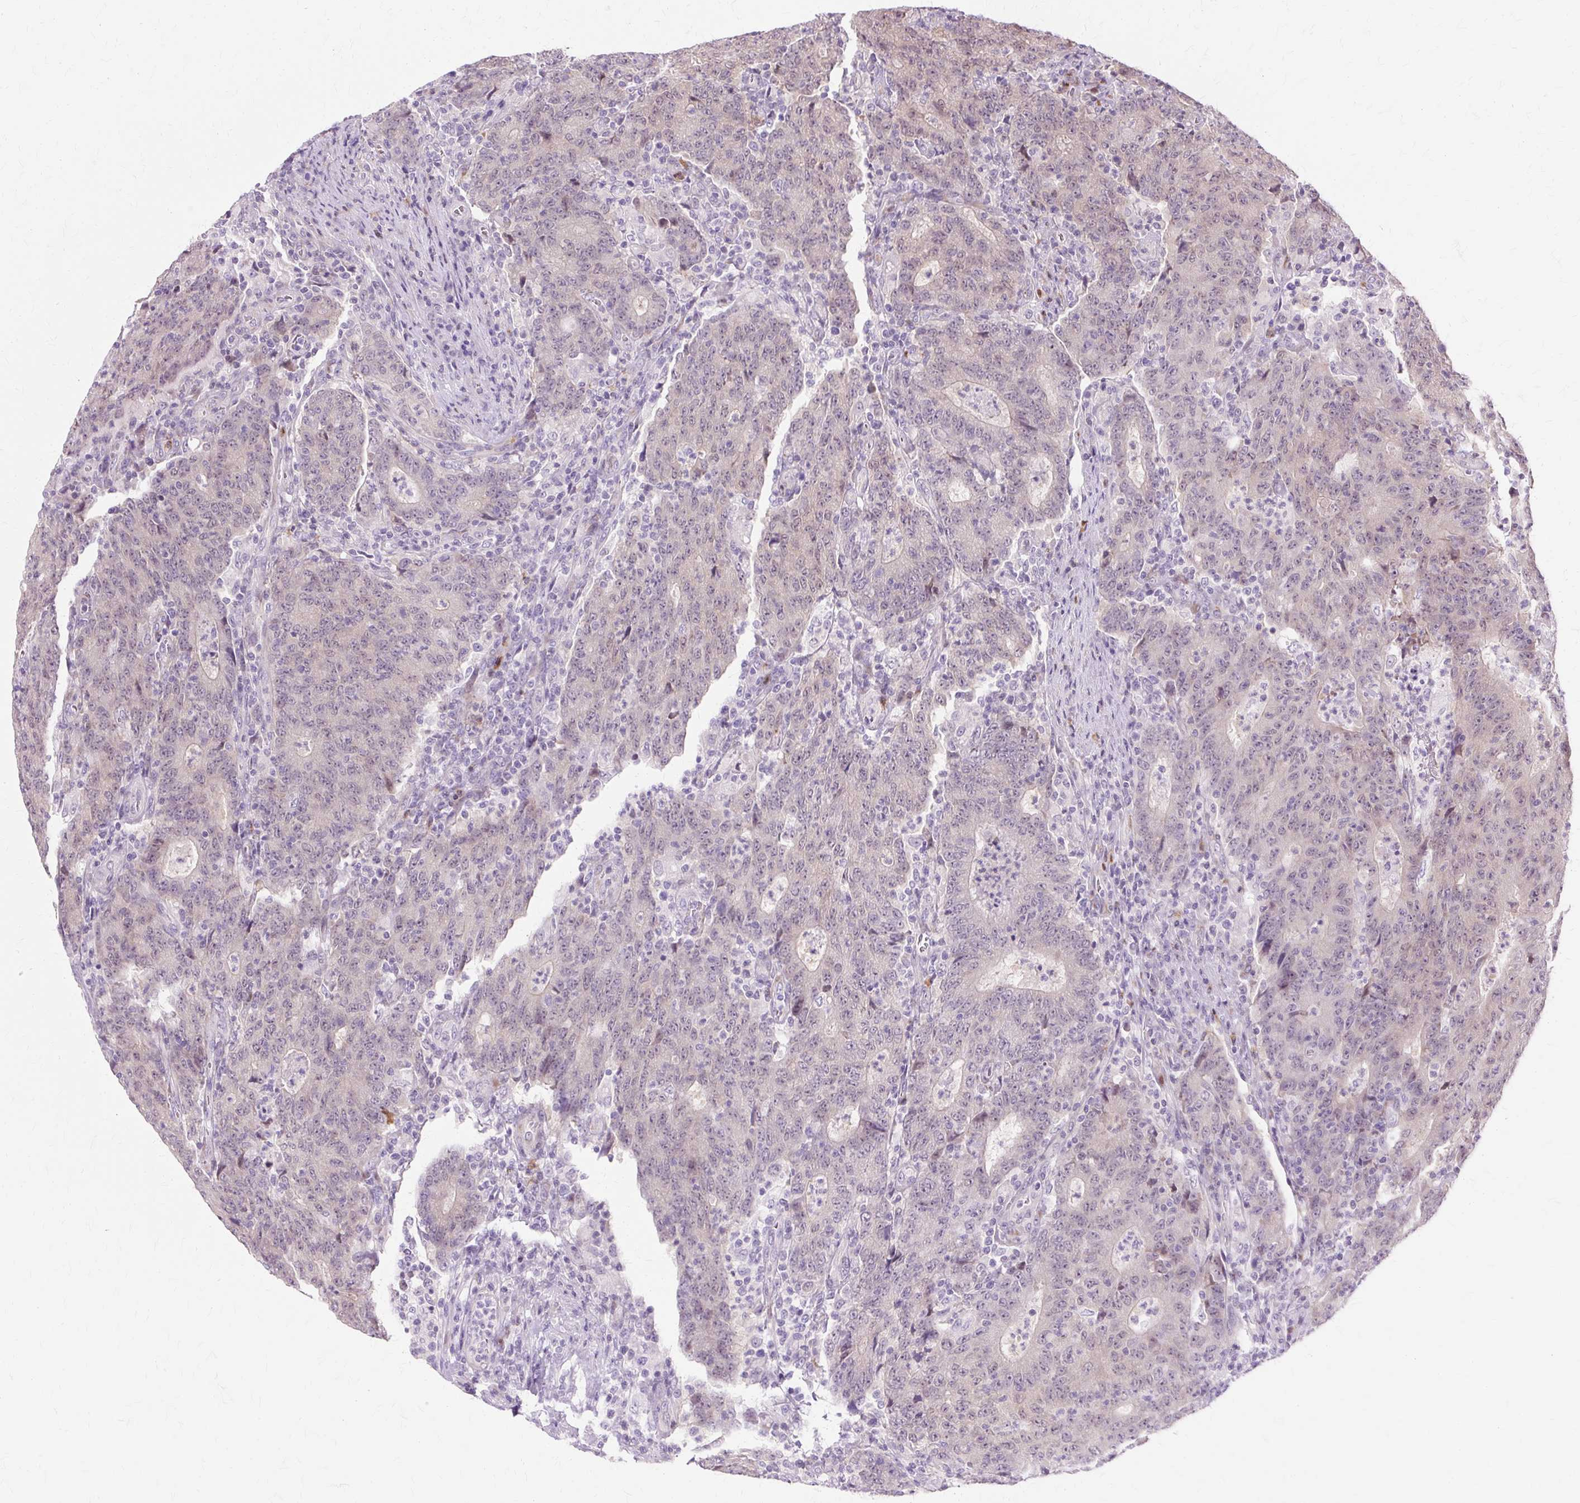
{"staining": {"intensity": "weak", "quantity": "<25%", "location": "nuclear"}, "tissue": "colorectal cancer", "cell_type": "Tumor cells", "image_type": "cancer", "snomed": [{"axis": "morphology", "description": "Adenocarcinoma, NOS"}, {"axis": "topography", "description": "Colon"}], "caption": "The micrograph demonstrates no significant positivity in tumor cells of colorectal cancer. The staining was performed using DAB (3,3'-diaminobenzidine) to visualize the protein expression in brown, while the nuclei were stained in blue with hematoxylin (Magnification: 20x).", "gene": "ZNF35", "patient": {"sex": "female", "age": 75}}